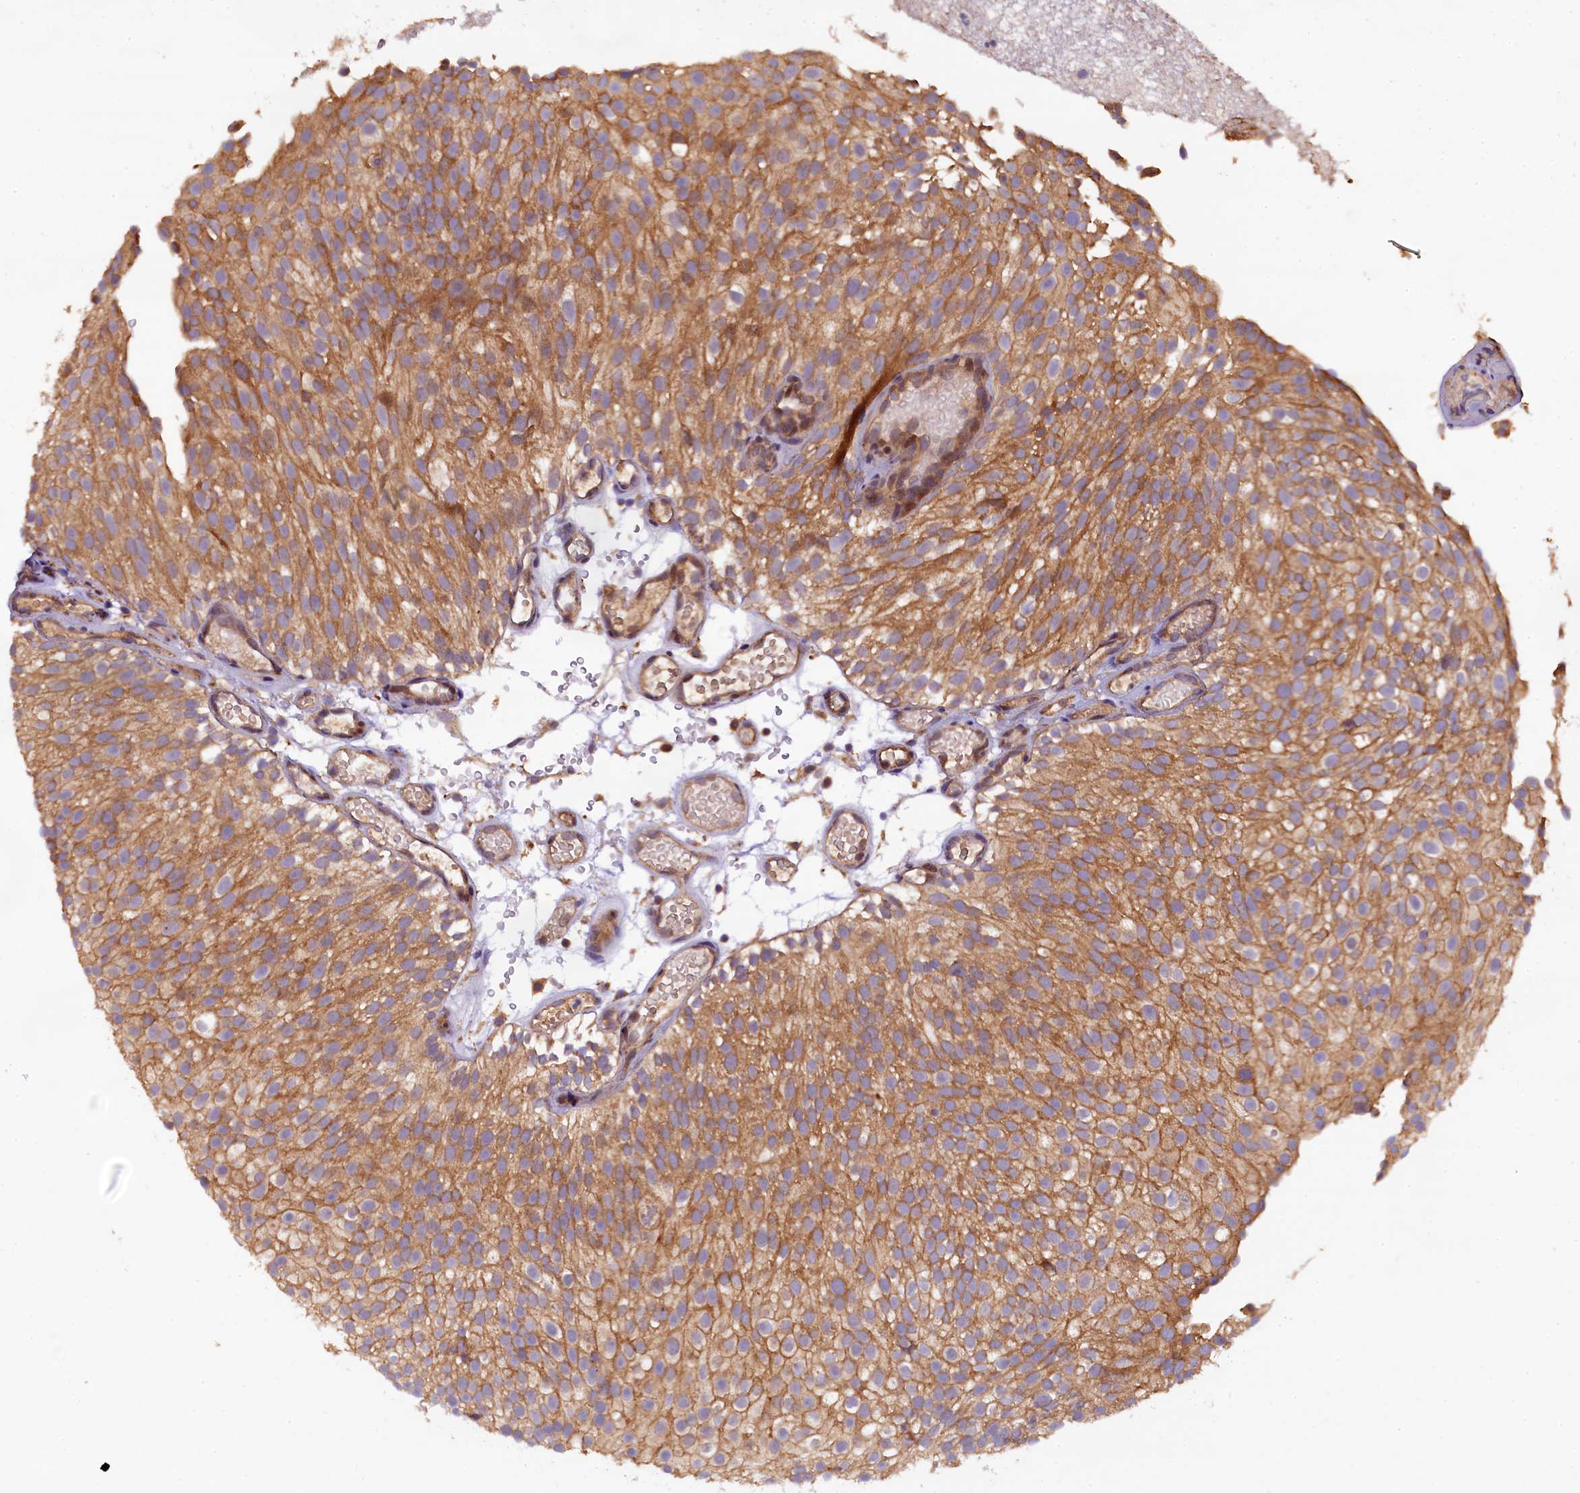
{"staining": {"intensity": "moderate", "quantity": ">75%", "location": "cytoplasmic/membranous"}, "tissue": "urothelial cancer", "cell_type": "Tumor cells", "image_type": "cancer", "snomed": [{"axis": "morphology", "description": "Urothelial carcinoma, Low grade"}, {"axis": "topography", "description": "Urinary bladder"}], "caption": "A medium amount of moderate cytoplasmic/membranous expression is present in about >75% of tumor cells in urothelial cancer tissue.", "gene": "PLXNB1", "patient": {"sex": "male", "age": 78}}